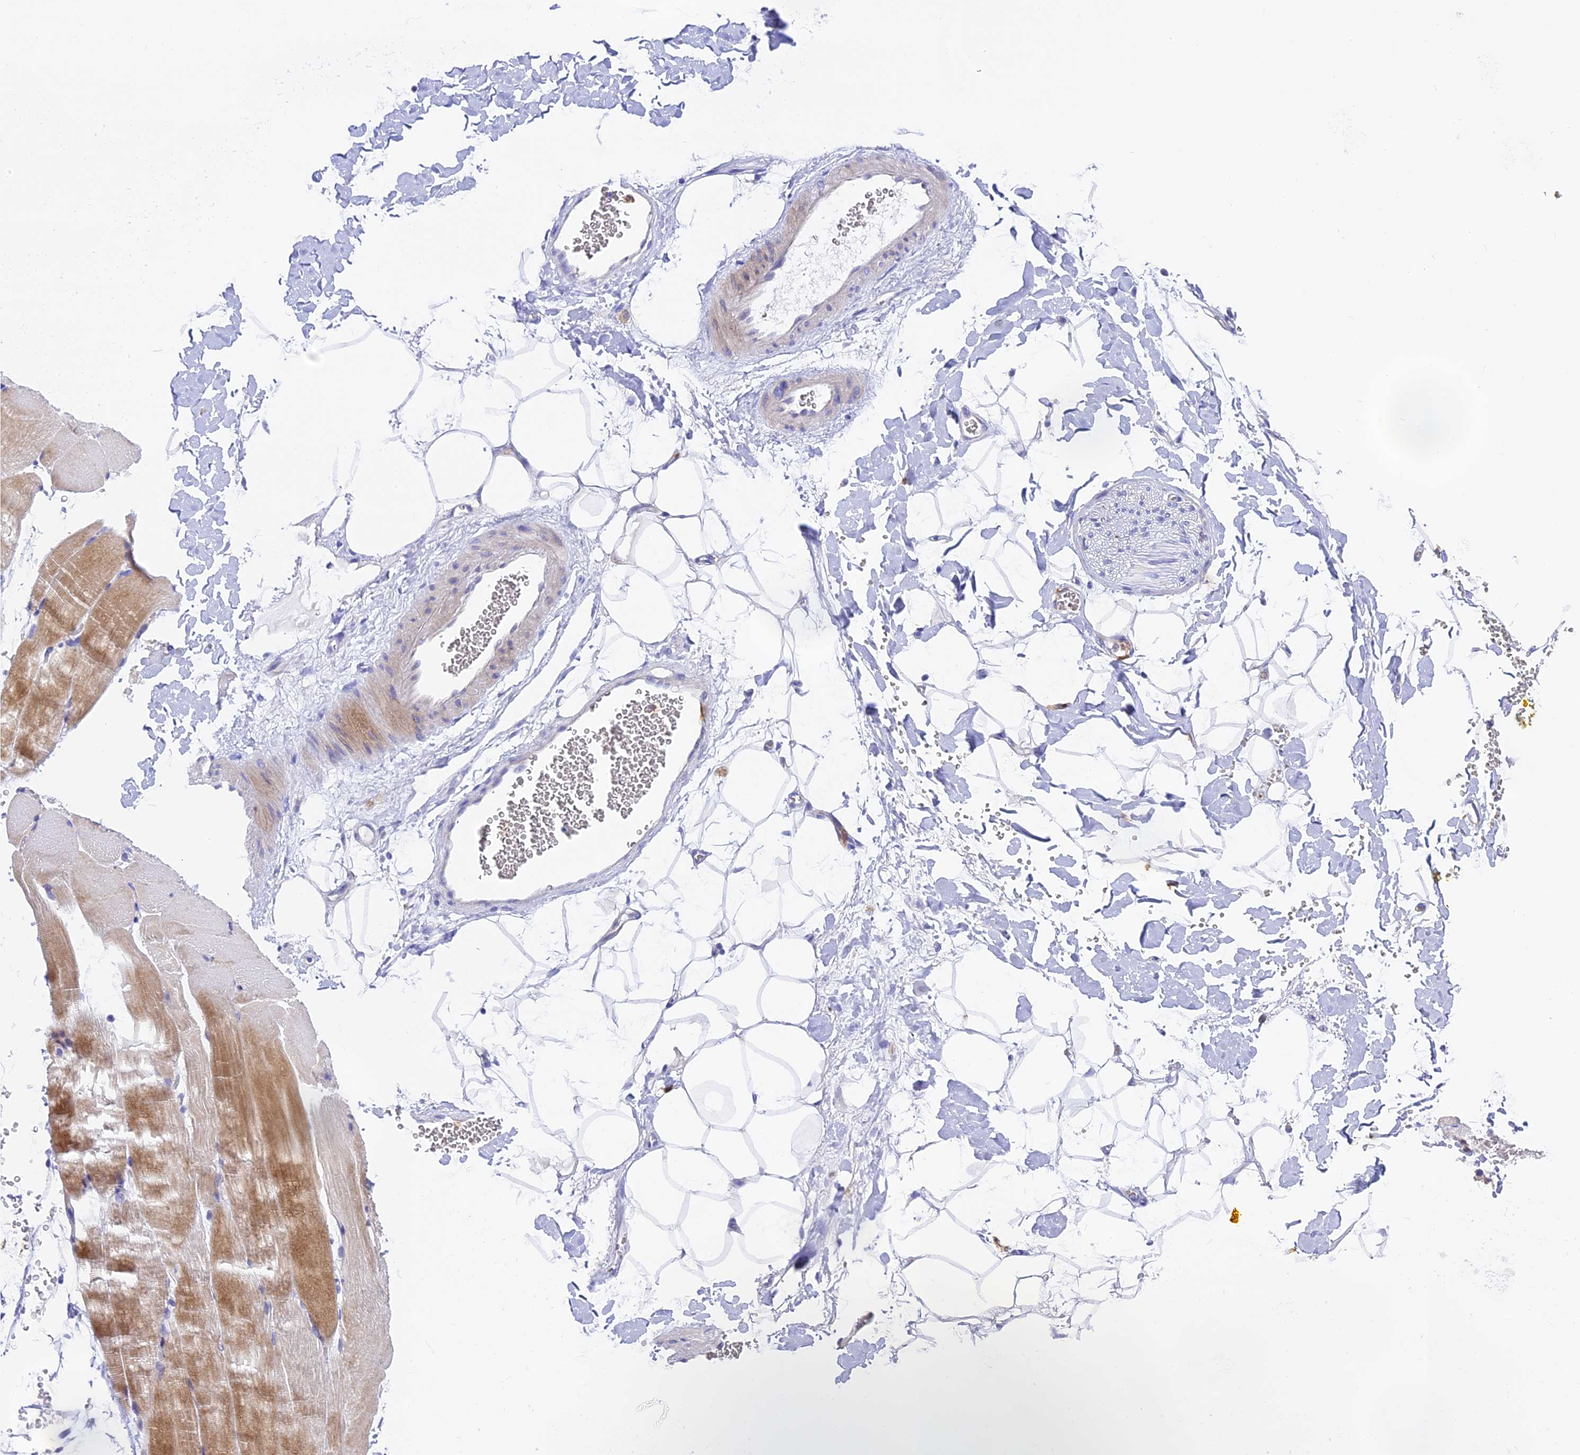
{"staining": {"intensity": "negative", "quantity": "none", "location": "none"}, "tissue": "adipose tissue", "cell_type": "Adipocytes", "image_type": "normal", "snomed": [{"axis": "morphology", "description": "Normal tissue, NOS"}, {"axis": "morphology", "description": "Adenocarcinoma, NOS"}, {"axis": "topography", "description": "Pancreas"}, {"axis": "topography", "description": "Peripheral nerve tissue"}], "caption": "Human adipose tissue stained for a protein using IHC exhibits no expression in adipocytes.", "gene": "NOD2", "patient": {"sex": "male", "age": 59}}